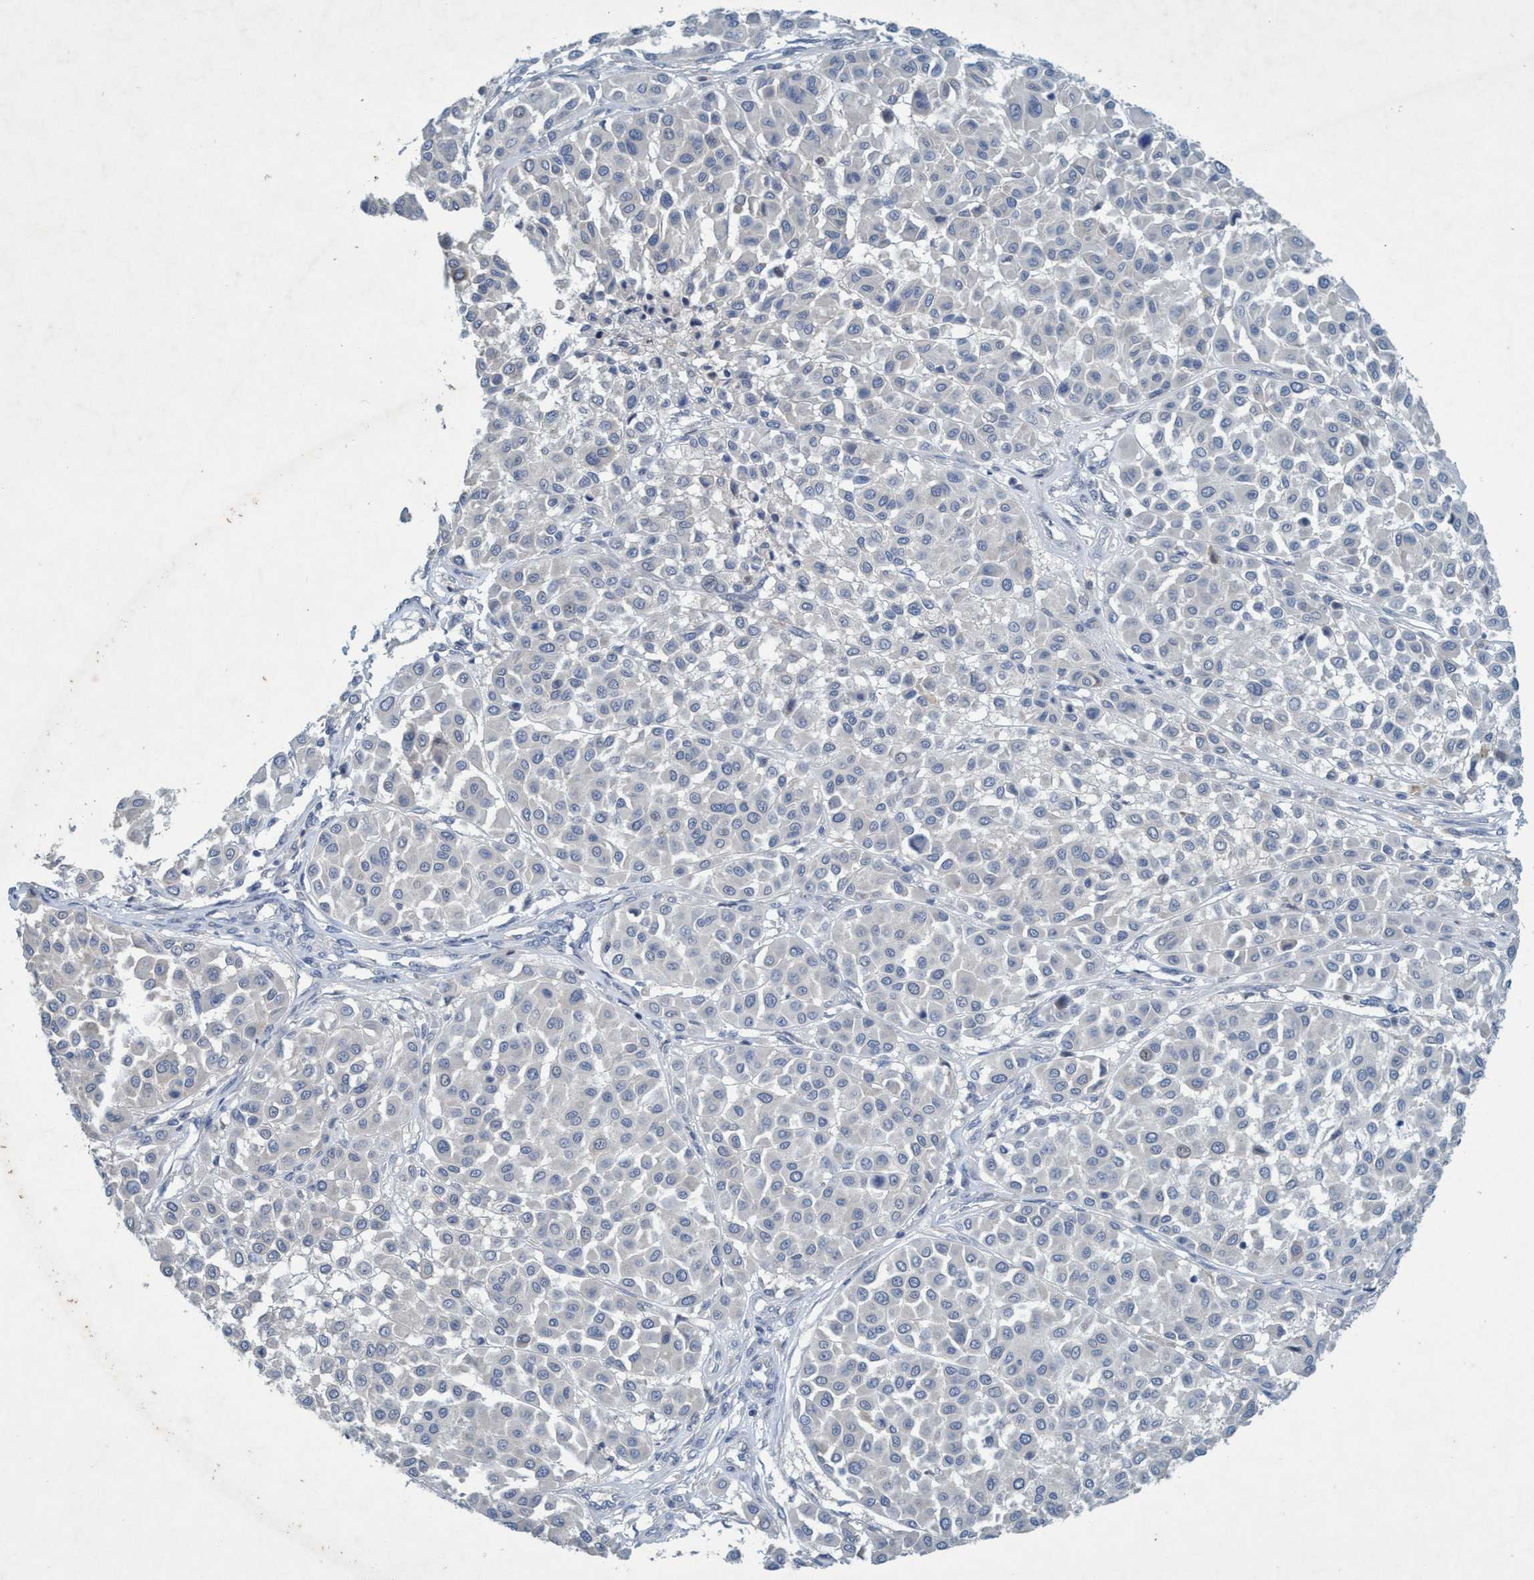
{"staining": {"intensity": "negative", "quantity": "none", "location": "none"}, "tissue": "melanoma", "cell_type": "Tumor cells", "image_type": "cancer", "snomed": [{"axis": "morphology", "description": "Malignant melanoma, Metastatic site"}, {"axis": "topography", "description": "Soft tissue"}], "caption": "Human malignant melanoma (metastatic site) stained for a protein using immunohistochemistry shows no staining in tumor cells.", "gene": "RNF208", "patient": {"sex": "male", "age": 41}}